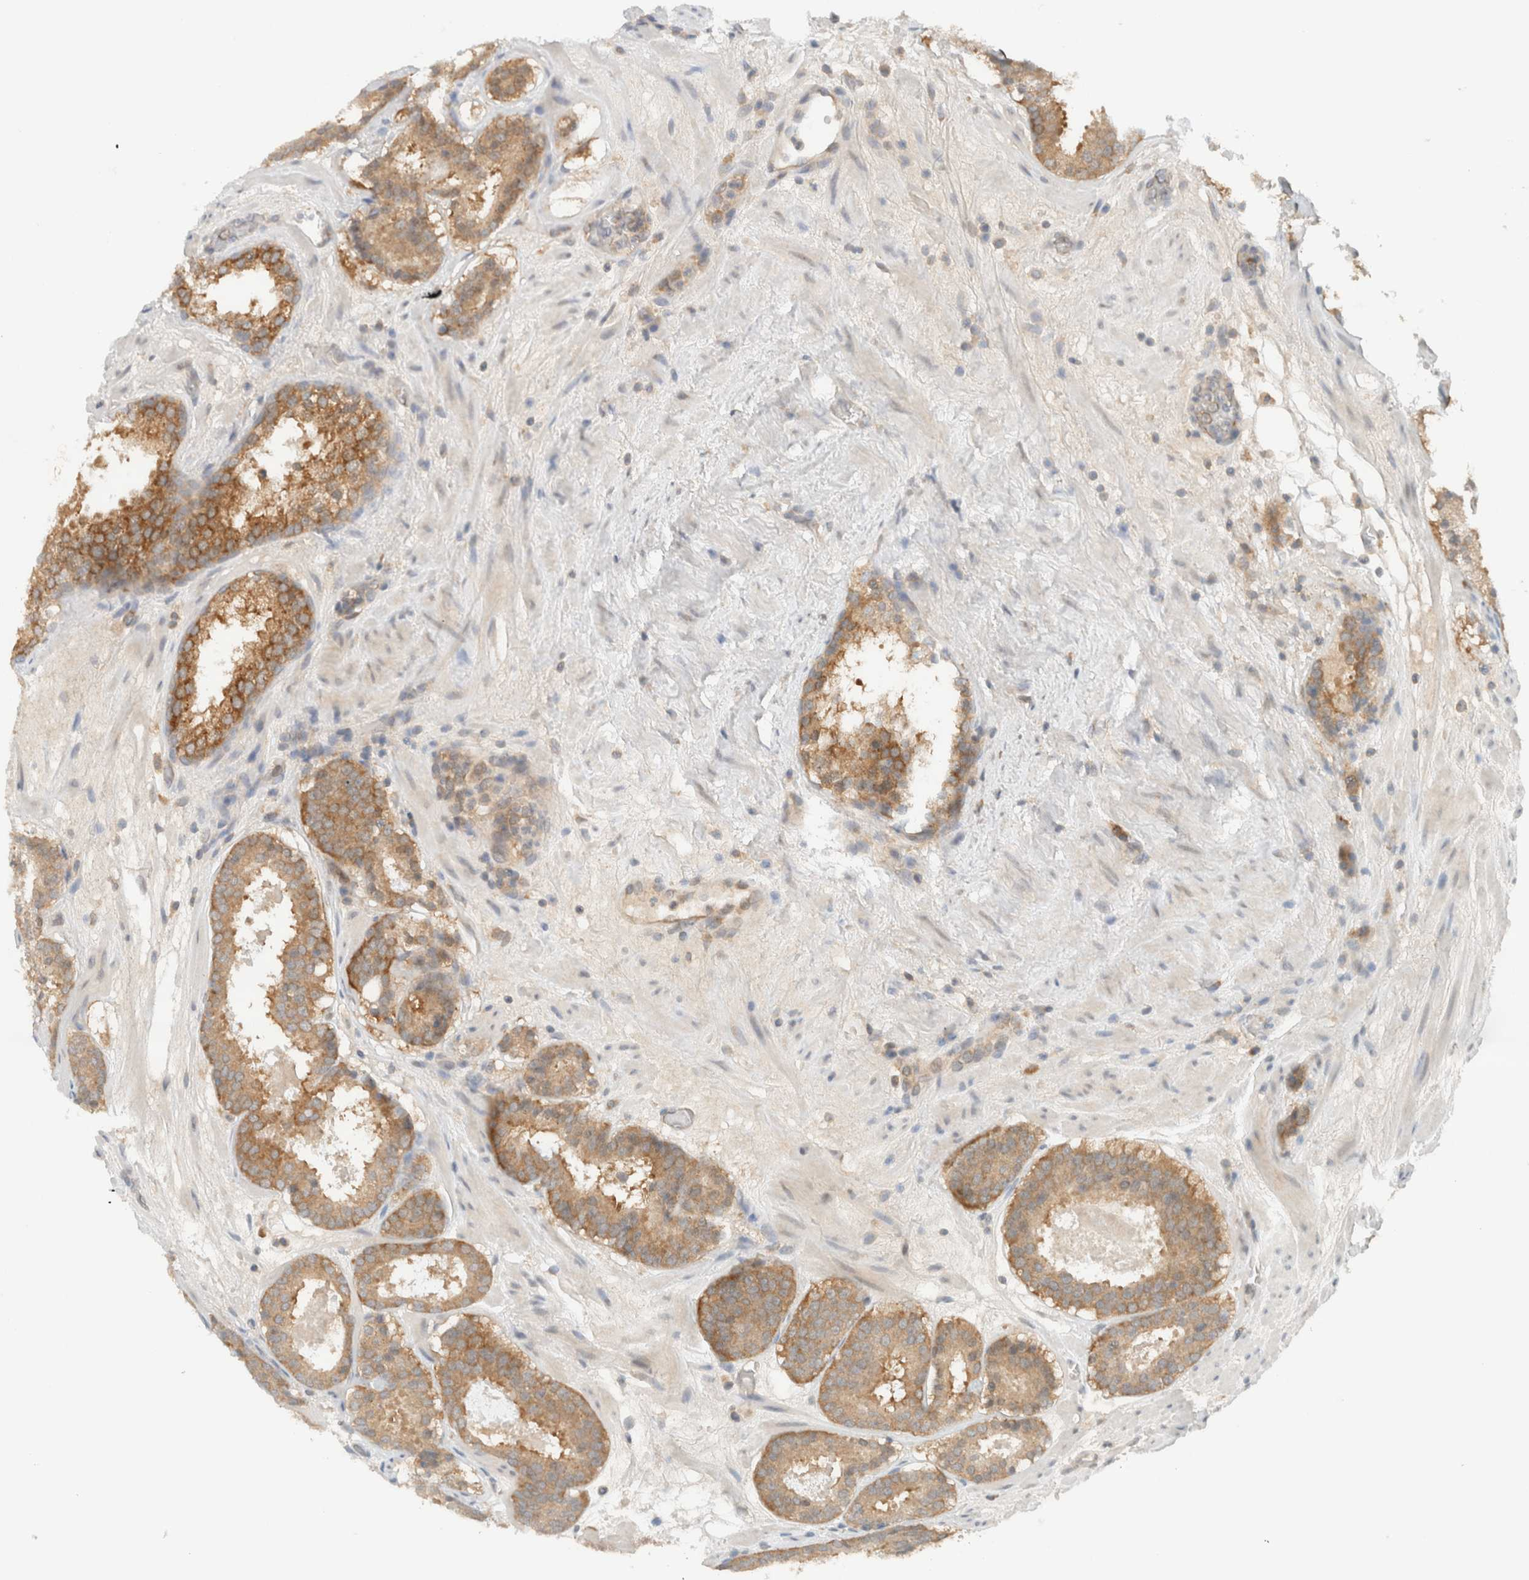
{"staining": {"intensity": "moderate", "quantity": ">75%", "location": "cytoplasmic/membranous"}, "tissue": "prostate cancer", "cell_type": "Tumor cells", "image_type": "cancer", "snomed": [{"axis": "morphology", "description": "Adenocarcinoma, Low grade"}, {"axis": "topography", "description": "Prostate"}], "caption": "Prostate low-grade adenocarcinoma stained with DAB IHC shows medium levels of moderate cytoplasmic/membranous staining in about >75% of tumor cells. The protein of interest is stained brown, and the nuclei are stained in blue (DAB IHC with brightfield microscopy, high magnification).", "gene": "ARFGEF2", "patient": {"sex": "male", "age": 69}}